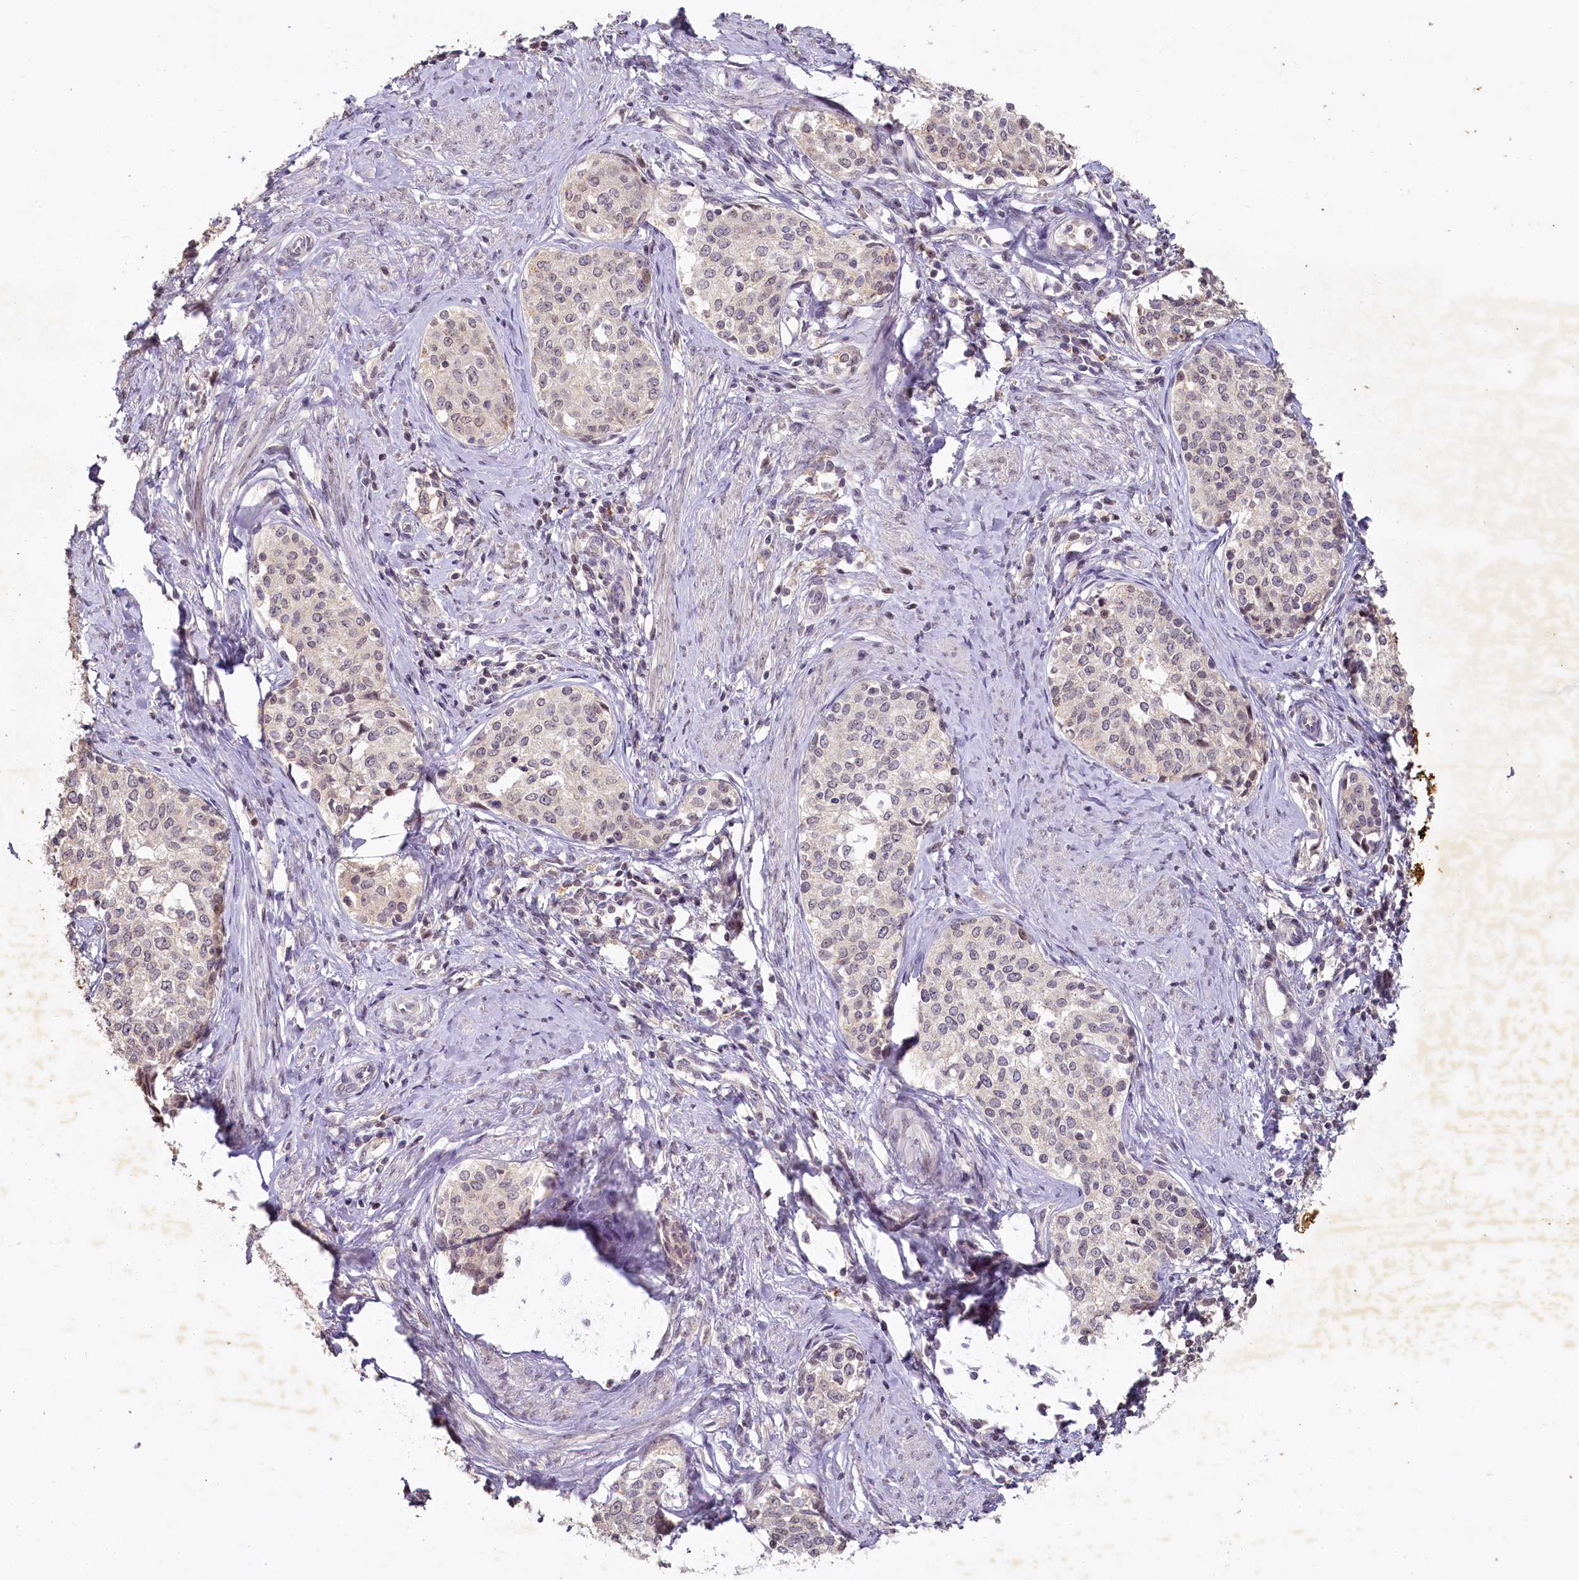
{"staining": {"intensity": "weak", "quantity": "<25%", "location": "nuclear"}, "tissue": "cervical cancer", "cell_type": "Tumor cells", "image_type": "cancer", "snomed": [{"axis": "morphology", "description": "Squamous cell carcinoma, NOS"}, {"axis": "morphology", "description": "Adenocarcinoma, NOS"}, {"axis": "topography", "description": "Cervix"}], "caption": "Immunohistochemical staining of human cervical squamous cell carcinoma shows no significant positivity in tumor cells. (Brightfield microscopy of DAB IHC at high magnification).", "gene": "MUCL1", "patient": {"sex": "female", "age": 52}}